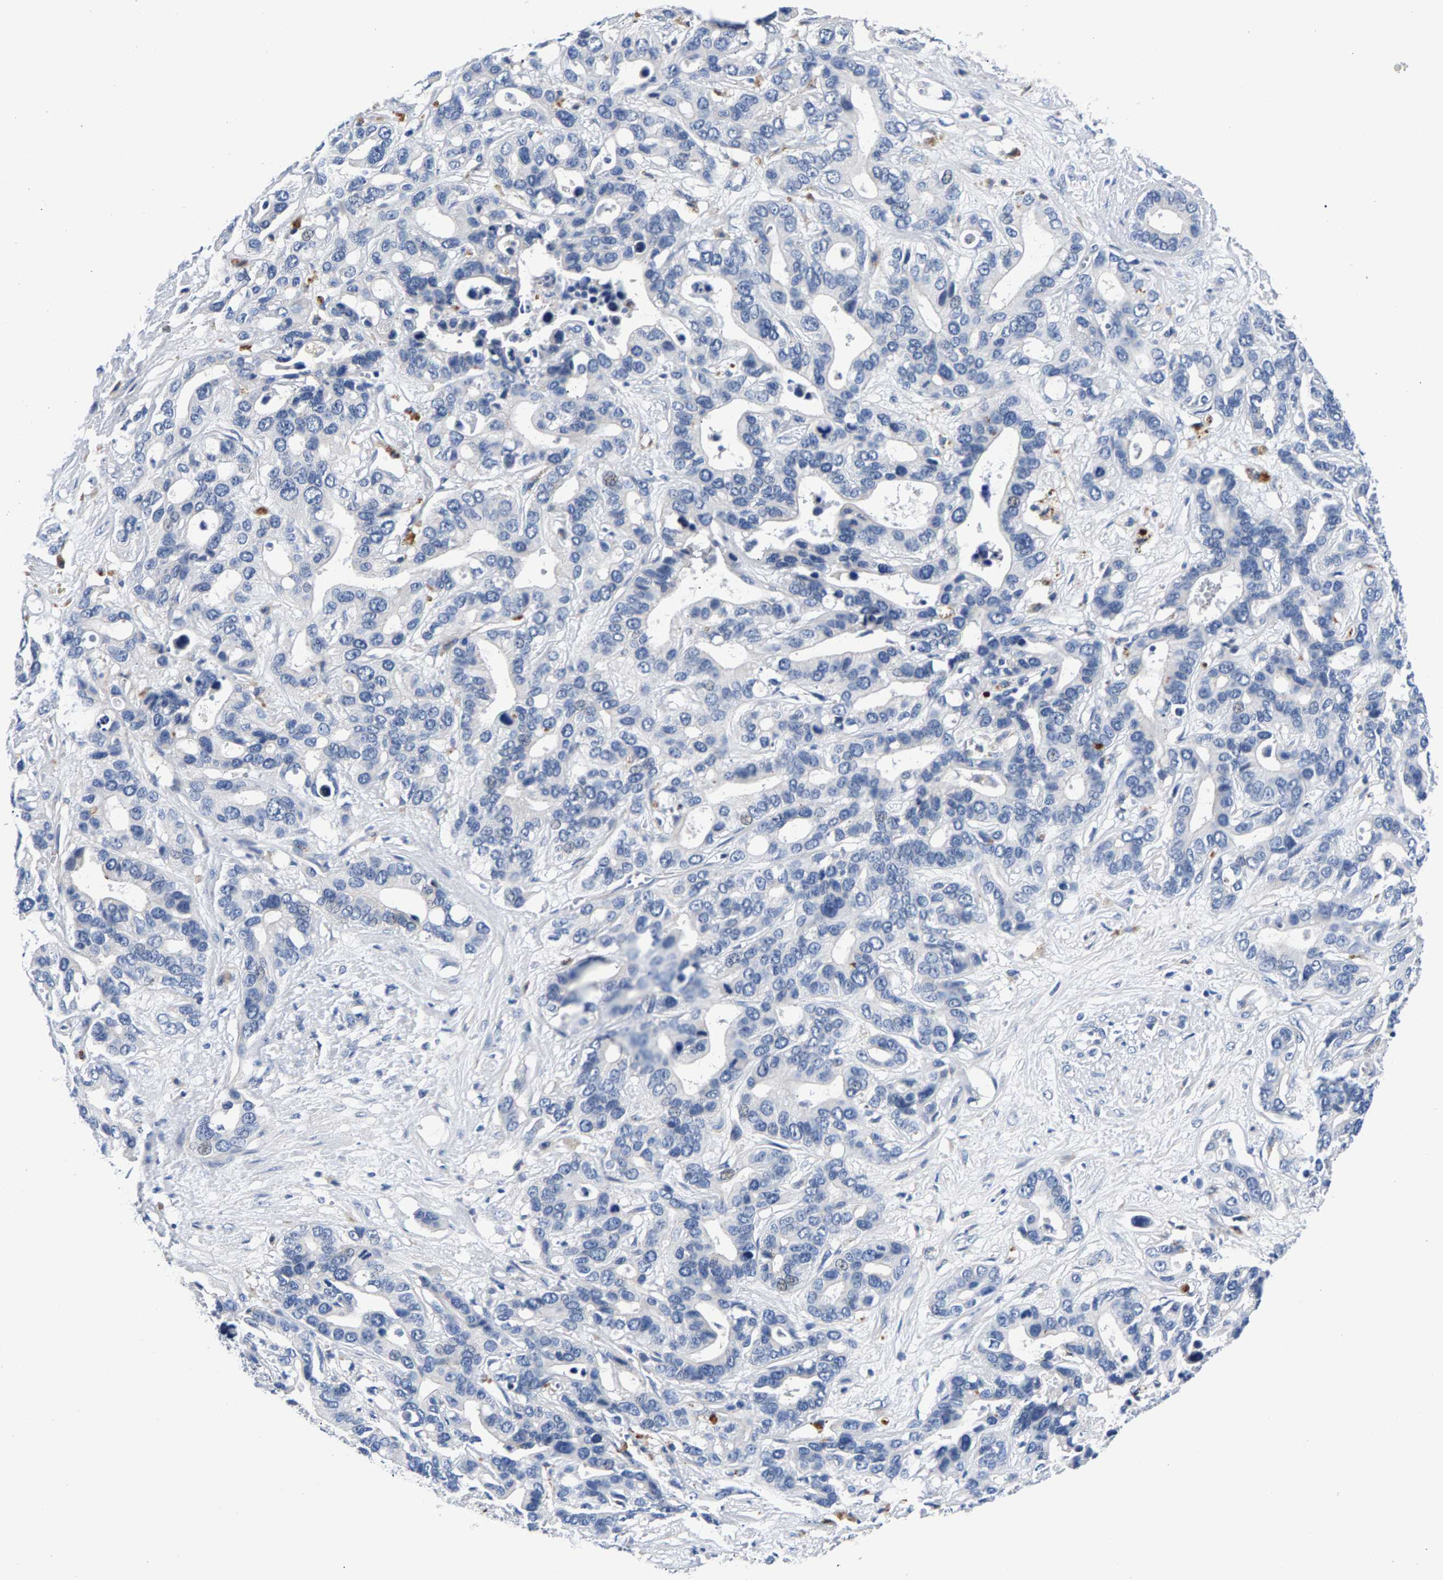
{"staining": {"intensity": "negative", "quantity": "none", "location": "none"}, "tissue": "liver cancer", "cell_type": "Tumor cells", "image_type": "cancer", "snomed": [{"axis": "morphology", "description": "Cholangiocarcinoma"}, {"axis": "topography", "description": "Liver"}], "caption": "Cholangiocarcinoma (liver) was stained to show a protein in brown. There is no significant expression in tumor cells. Nuclei are stained in blue.", "gene": "P2RY4", "patient": {"sex": "female", "age": 65}}